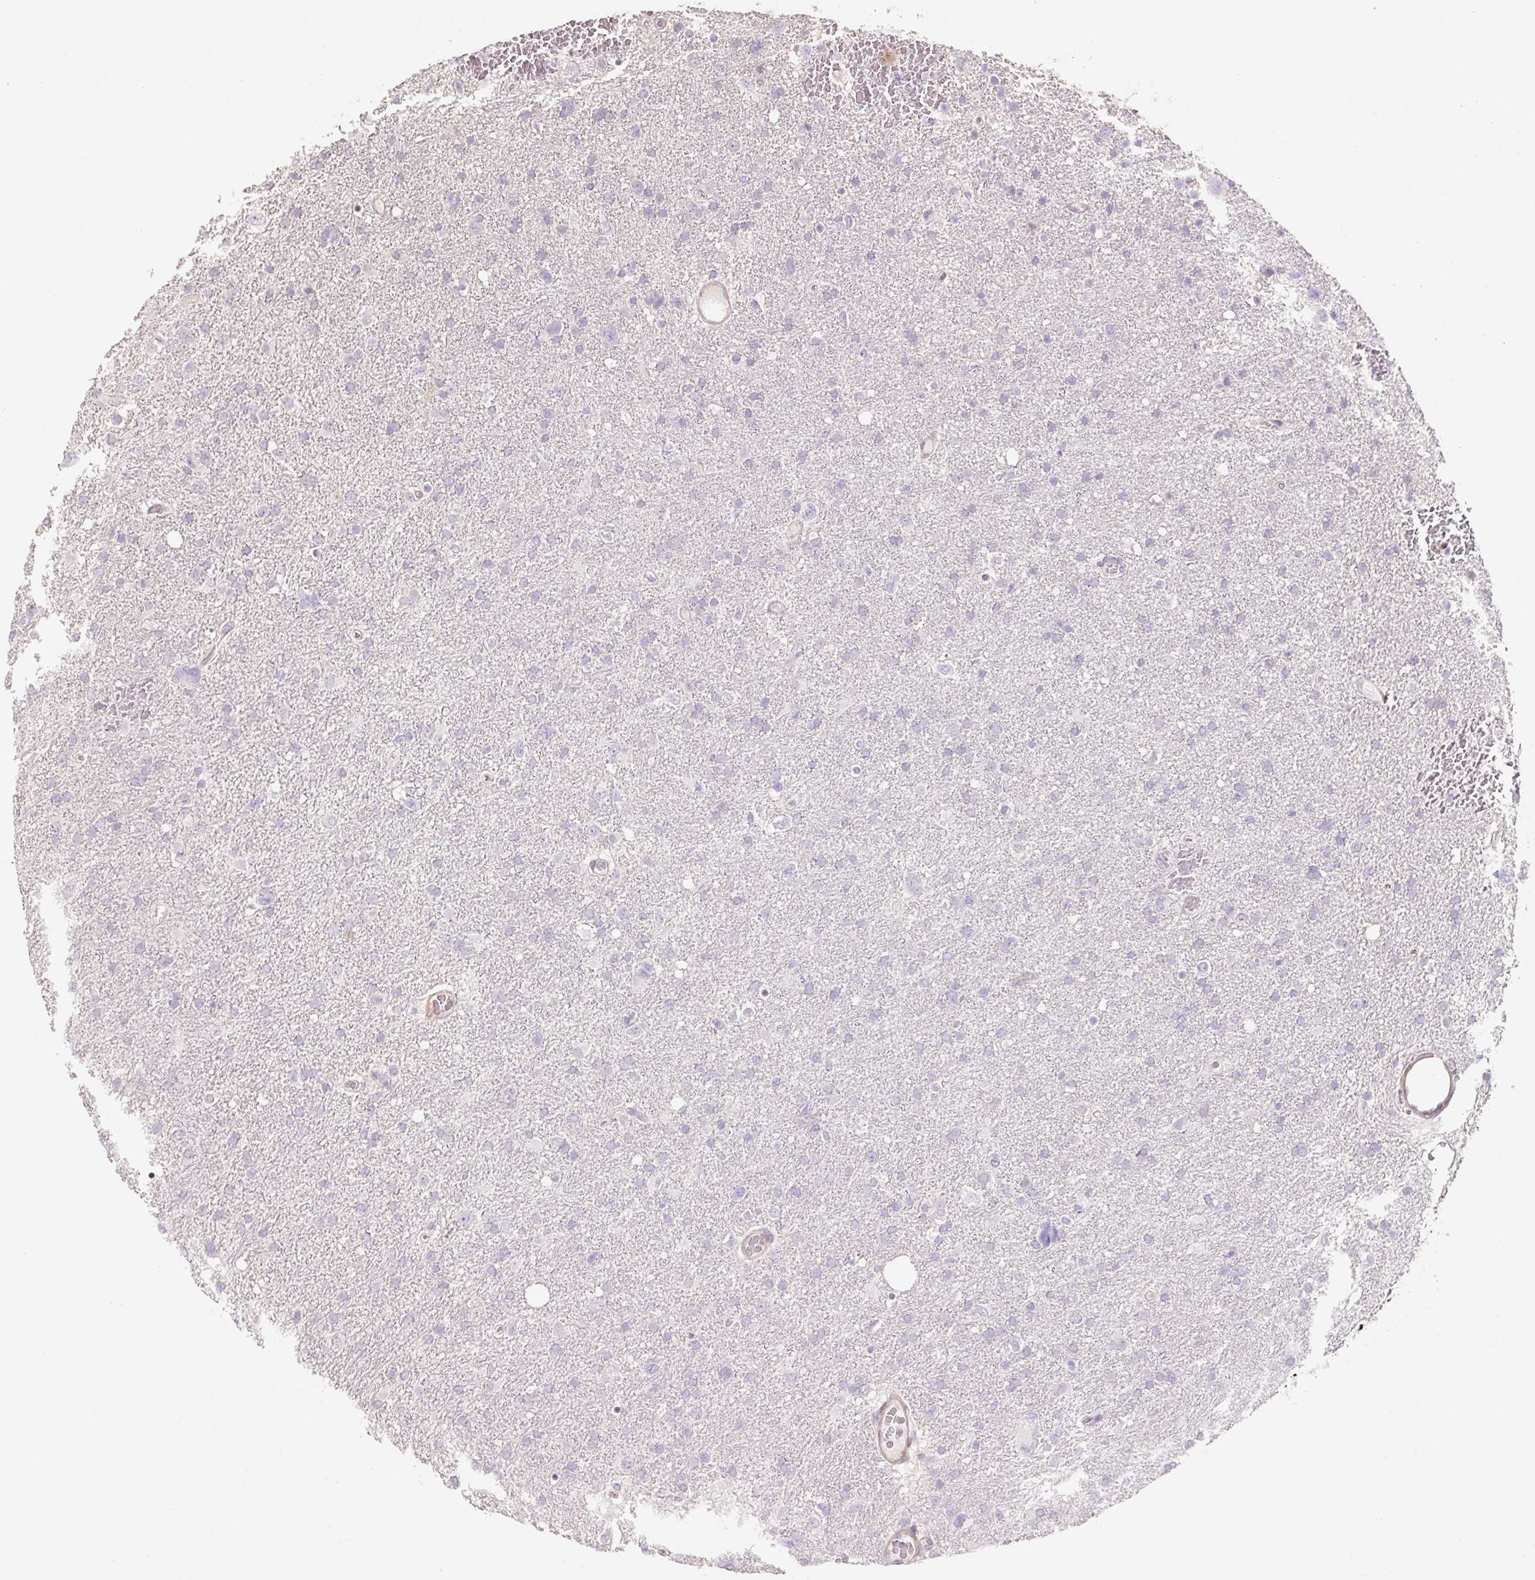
{"staining": {"intensity": "negative", "quantity": "none", "location": "none"}, "tissue": "glioma", "cell_type": "Tumor cells", "image_type": "cancer", "snomed": [{"axis": "morphology", "description": "Glioma, malignant, High grade"}, {"axis": "topography", "description": "Brain"}], "caption": "This is a image of IHC staining of malignant high-grade glioma, which shows no staining in tumor cells.", "gene": "ZNF552", "patient": {"sex": "male", "age": 61}}